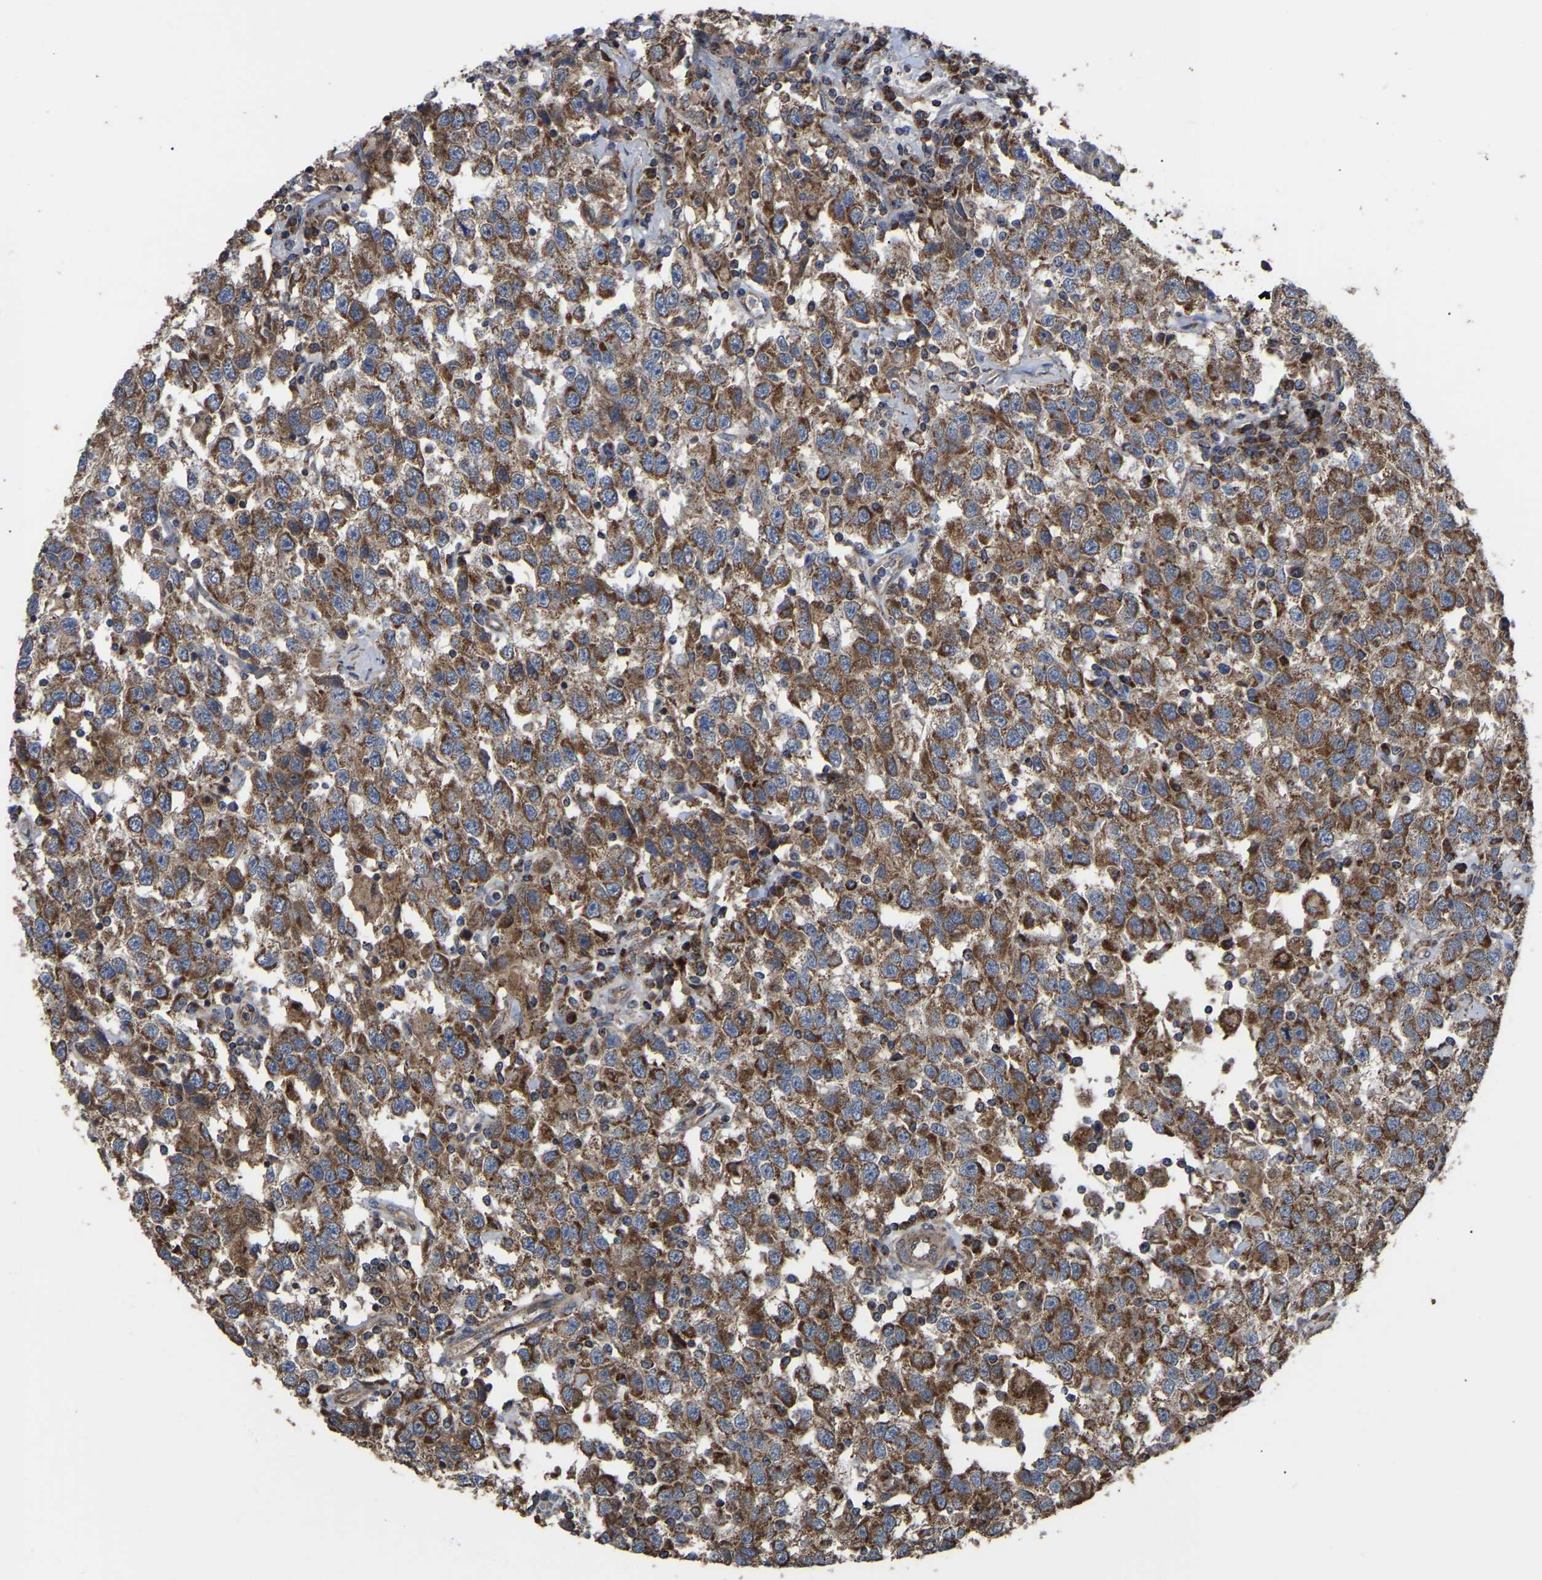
{"staining": {"intensity": "strong", "quantity": "25%-75%", "location": "cytoplasmic/membranous"}, "tissue": "testis cancer", "cell_type": "Tumor cells", "image_type": "cancer", "snomed": [{"axis": "morphology", "description": "Seminoma, NOS"}, {"axis": "topography", "description": "Testis"}], "caption": "Testis cancer (seminoma) was stained to show a protein in brown. There is high levels of strong cytoplasmic/membranous expression in about 25%-75% of tumor cells.", "gene": "GCC1", "patient": {"sex": "male", "age": 41}}